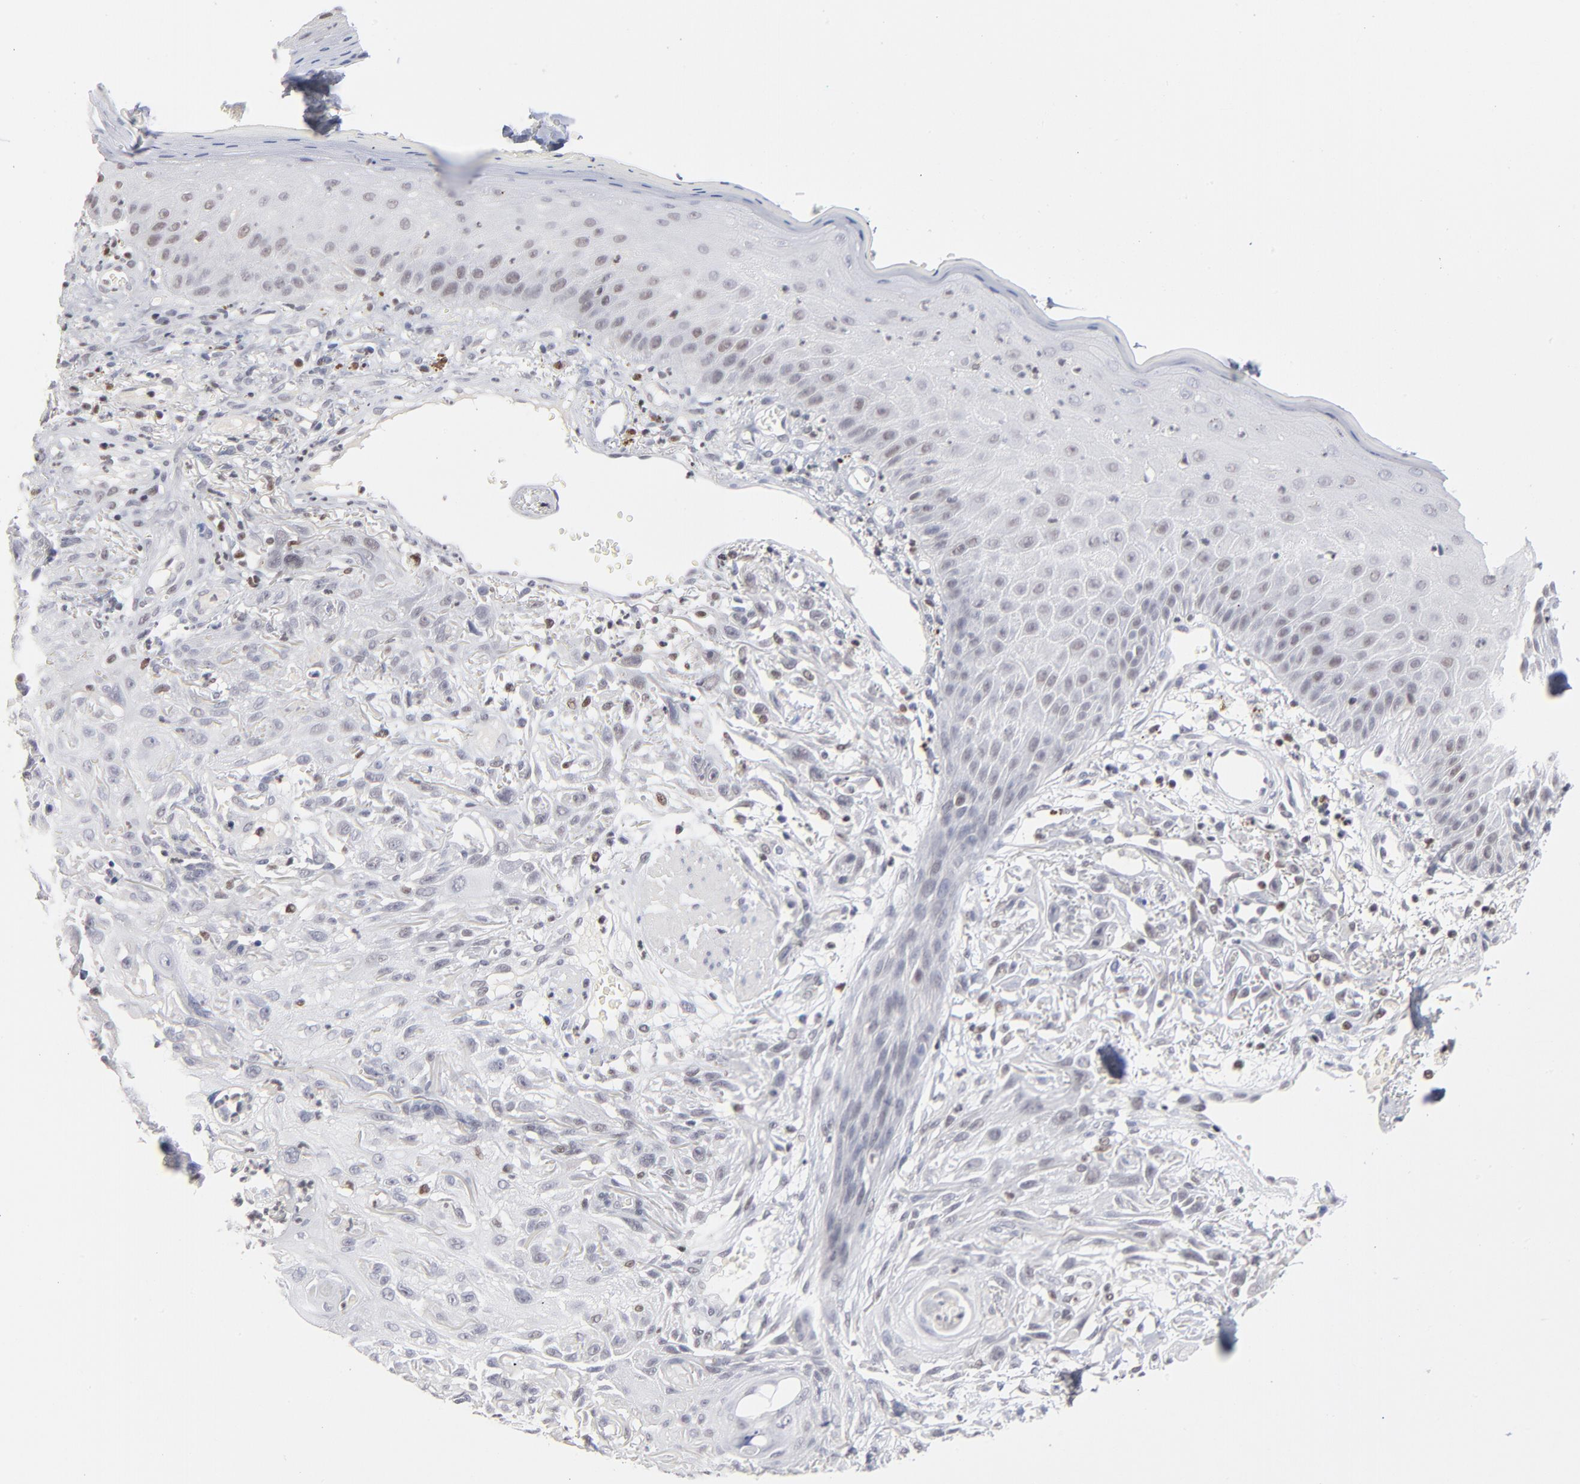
{"staining": {"intensity": "negative", "quantity": "none", "location": "none"}, "tissue": "skin cancer", "cell_type": "Tumor cells", "image_type": "cancer", "snomed": [{"axis": "morphology", "description": "Squamous cell carcinoma, NOS"}, {"axis": "topography", "description": "Skin"}], "caption": "High magnification brightfield microscopy of squamous cell carcinoma (skin) stained with DAB (brown) and counterstained with hematoxylin (blue): tumor cells show no significant staining. (DAB (3,3'-diaminobenzidine) immunohistochemistry, high magnification).", "gene": "MAX", "patient": {"sex": "female", "age": 59}}